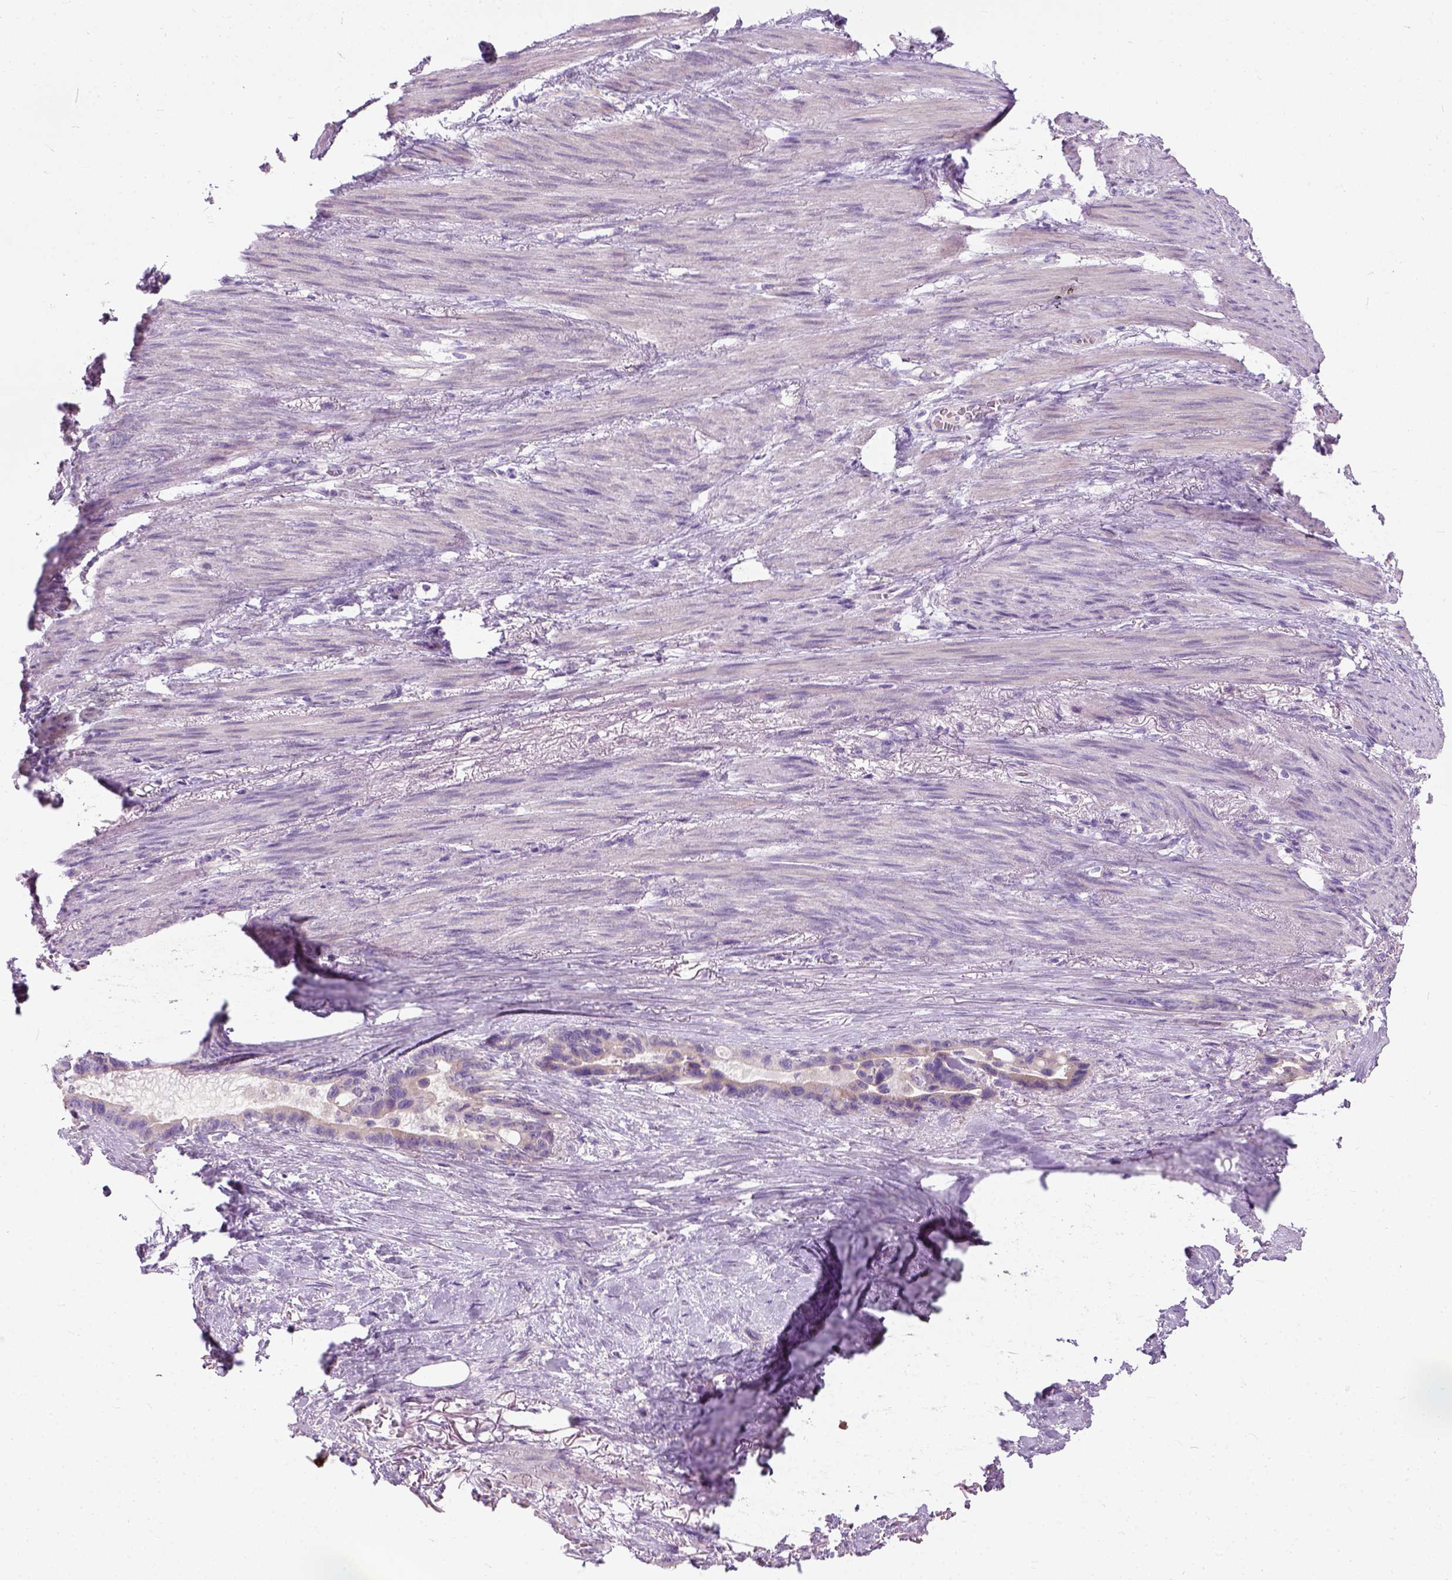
{"staining": {"intensity": "negative", "quantity": "none", "location": "none"}, "tissue": "stomach cancer", "cell_type": "Tumor cells", "image_type": "cancer", "snomed": [{"axis": "morphology", "description": "Normal tissue, NOS"}, {"axis": "morphology", "description": "Adenocarcinoma, NOS"}, {"axis": "topography", "description": "Esophagus"}, {"axis": "topography", "description": "Stomach, upper"}], "caption": "The immunohistochemistry (IHC) micrograph has no significant staining in tumor cells of adenocarcinoma (stomach) tissue.", "gene": "TRIM72", "patient": {"sex": "male", "age": 62}}